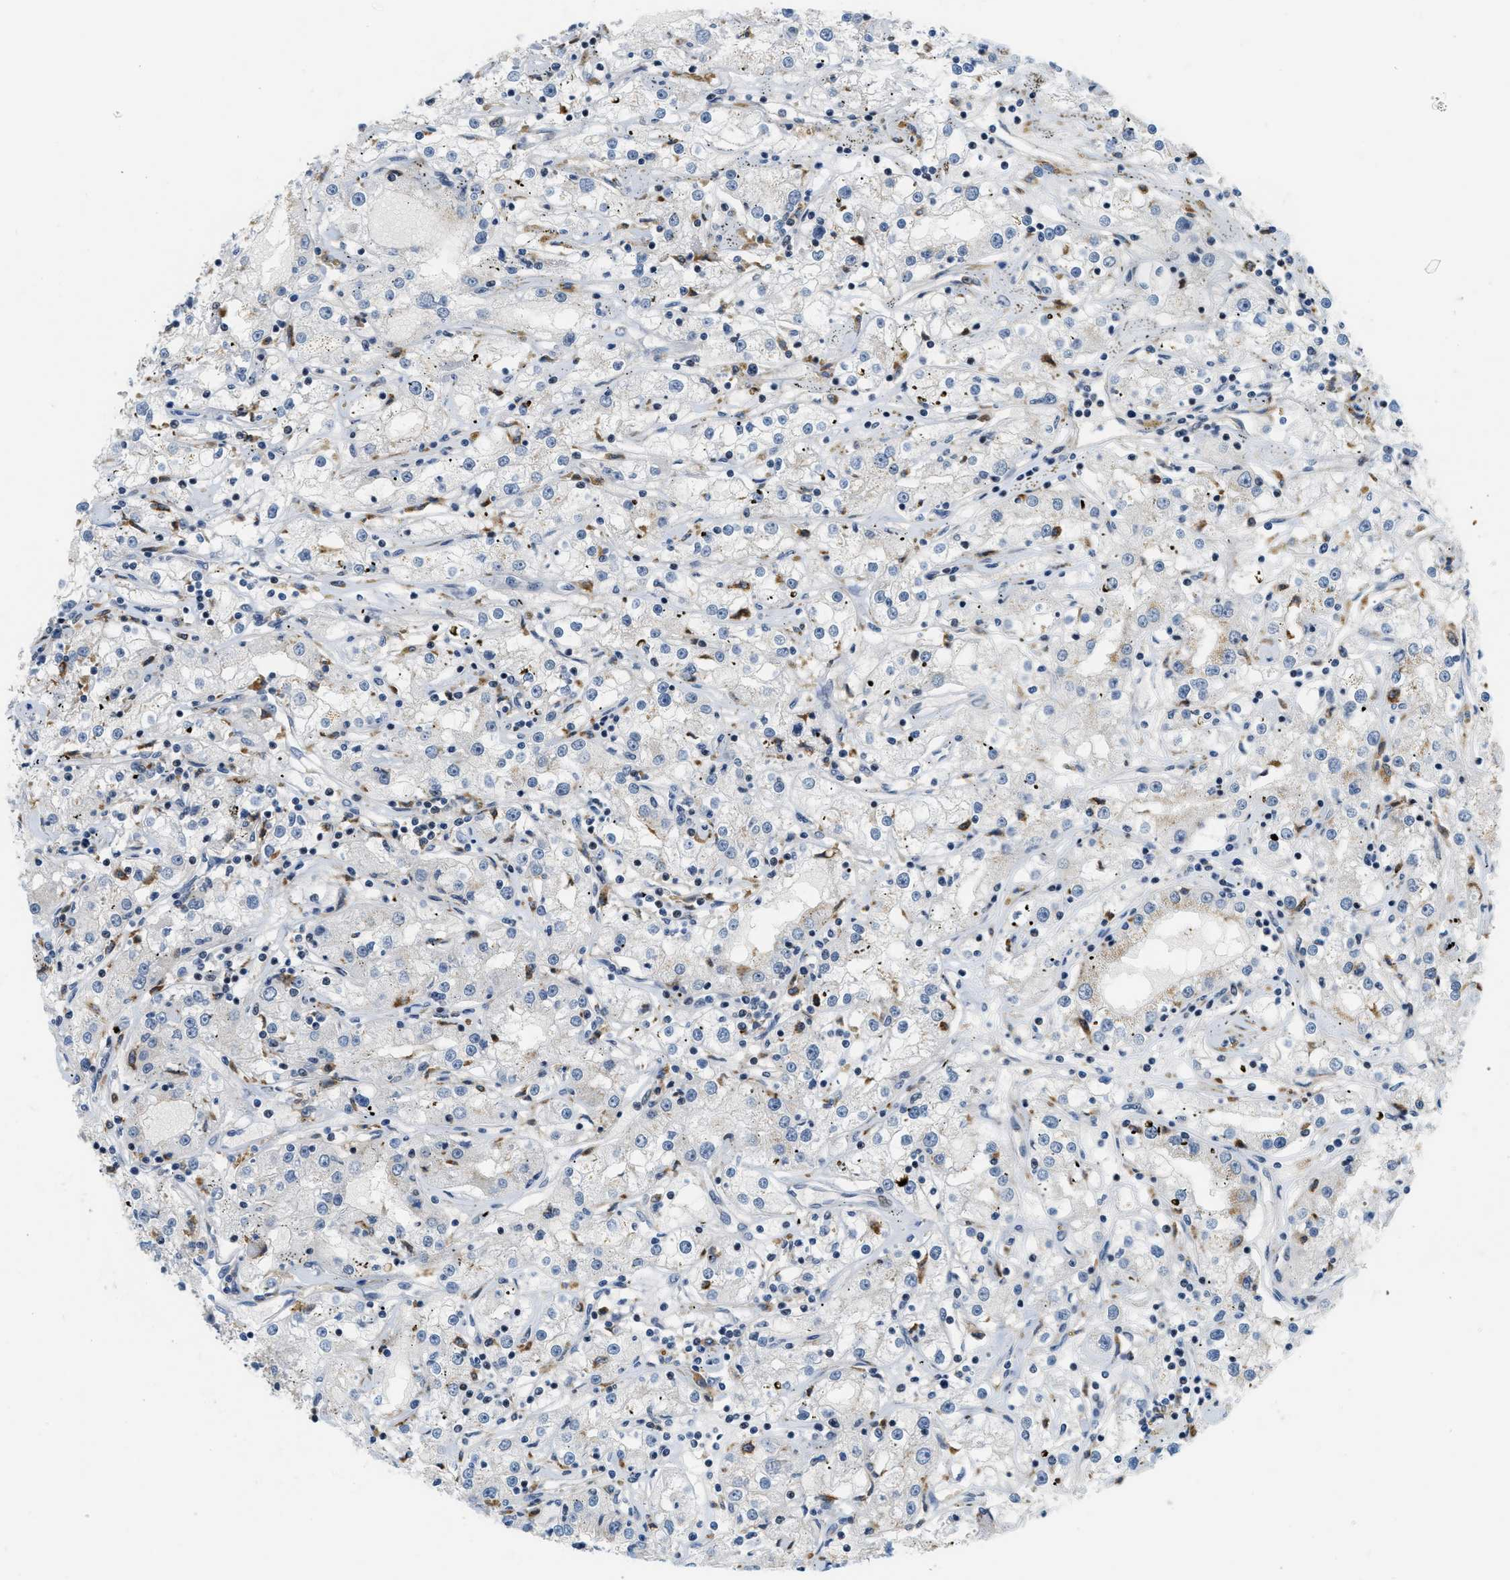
{"staining": {"intensity": "negative", "quantity": "none", "location": "none"}, "tissue": "renal cancer", "cell_type": "Tumor cells", "image_type": "cancer", "snomed": [{"axis": "morphology", "description": "Adenocarcinoma, NOS"}, {"axis": "topography", "description": "Kidney"}], "caption": "IHC image of human renal cancer (adenocarcinoma) stained for a protein (brown), which exhibits no staining in tumor cells.", "gene": "ING1", "patient": {"sex": "male", "age": 56}}